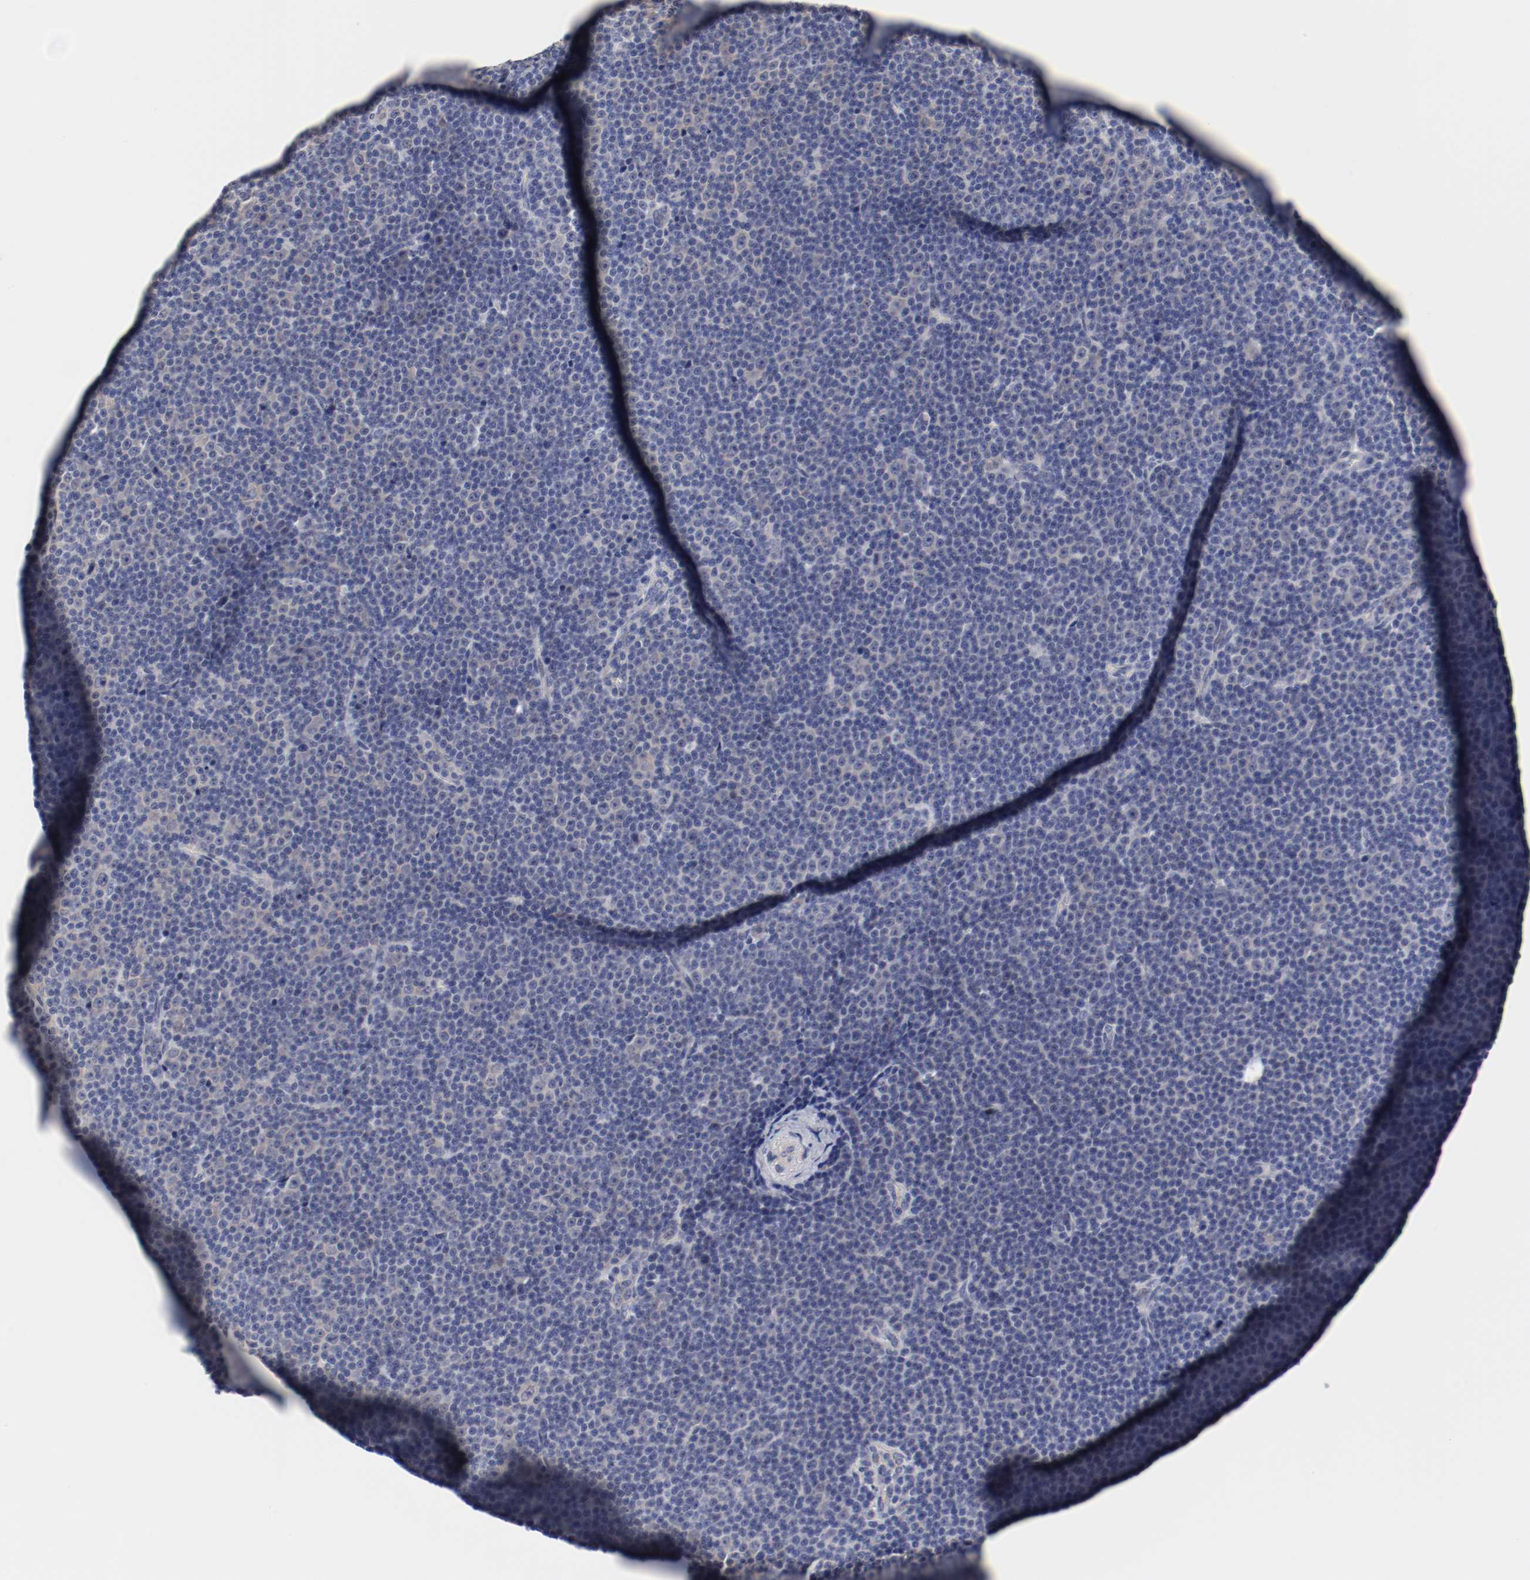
{"staining": {"intensity": "negative", "quantity": "none", "location": "none"}, "tissue": "lymphoma", "cell_type": "Tumor cells", "image_type": "cancer", "snomed": [{"axis": "morphology", "description": "Malignant lymphoma, non-Hodgkin's type, Low grade"}, {"axis": "topography", "description": "Lymph node"}], "caption": "A high-resolution histopathology image shows IHC staining of lymphoma, which reveals no significant expression in tumor cells. (IHC, brightfield microscopy, high magnification).", "gene": "GPR143", "patient": {"sex": "female", "age": 67}}